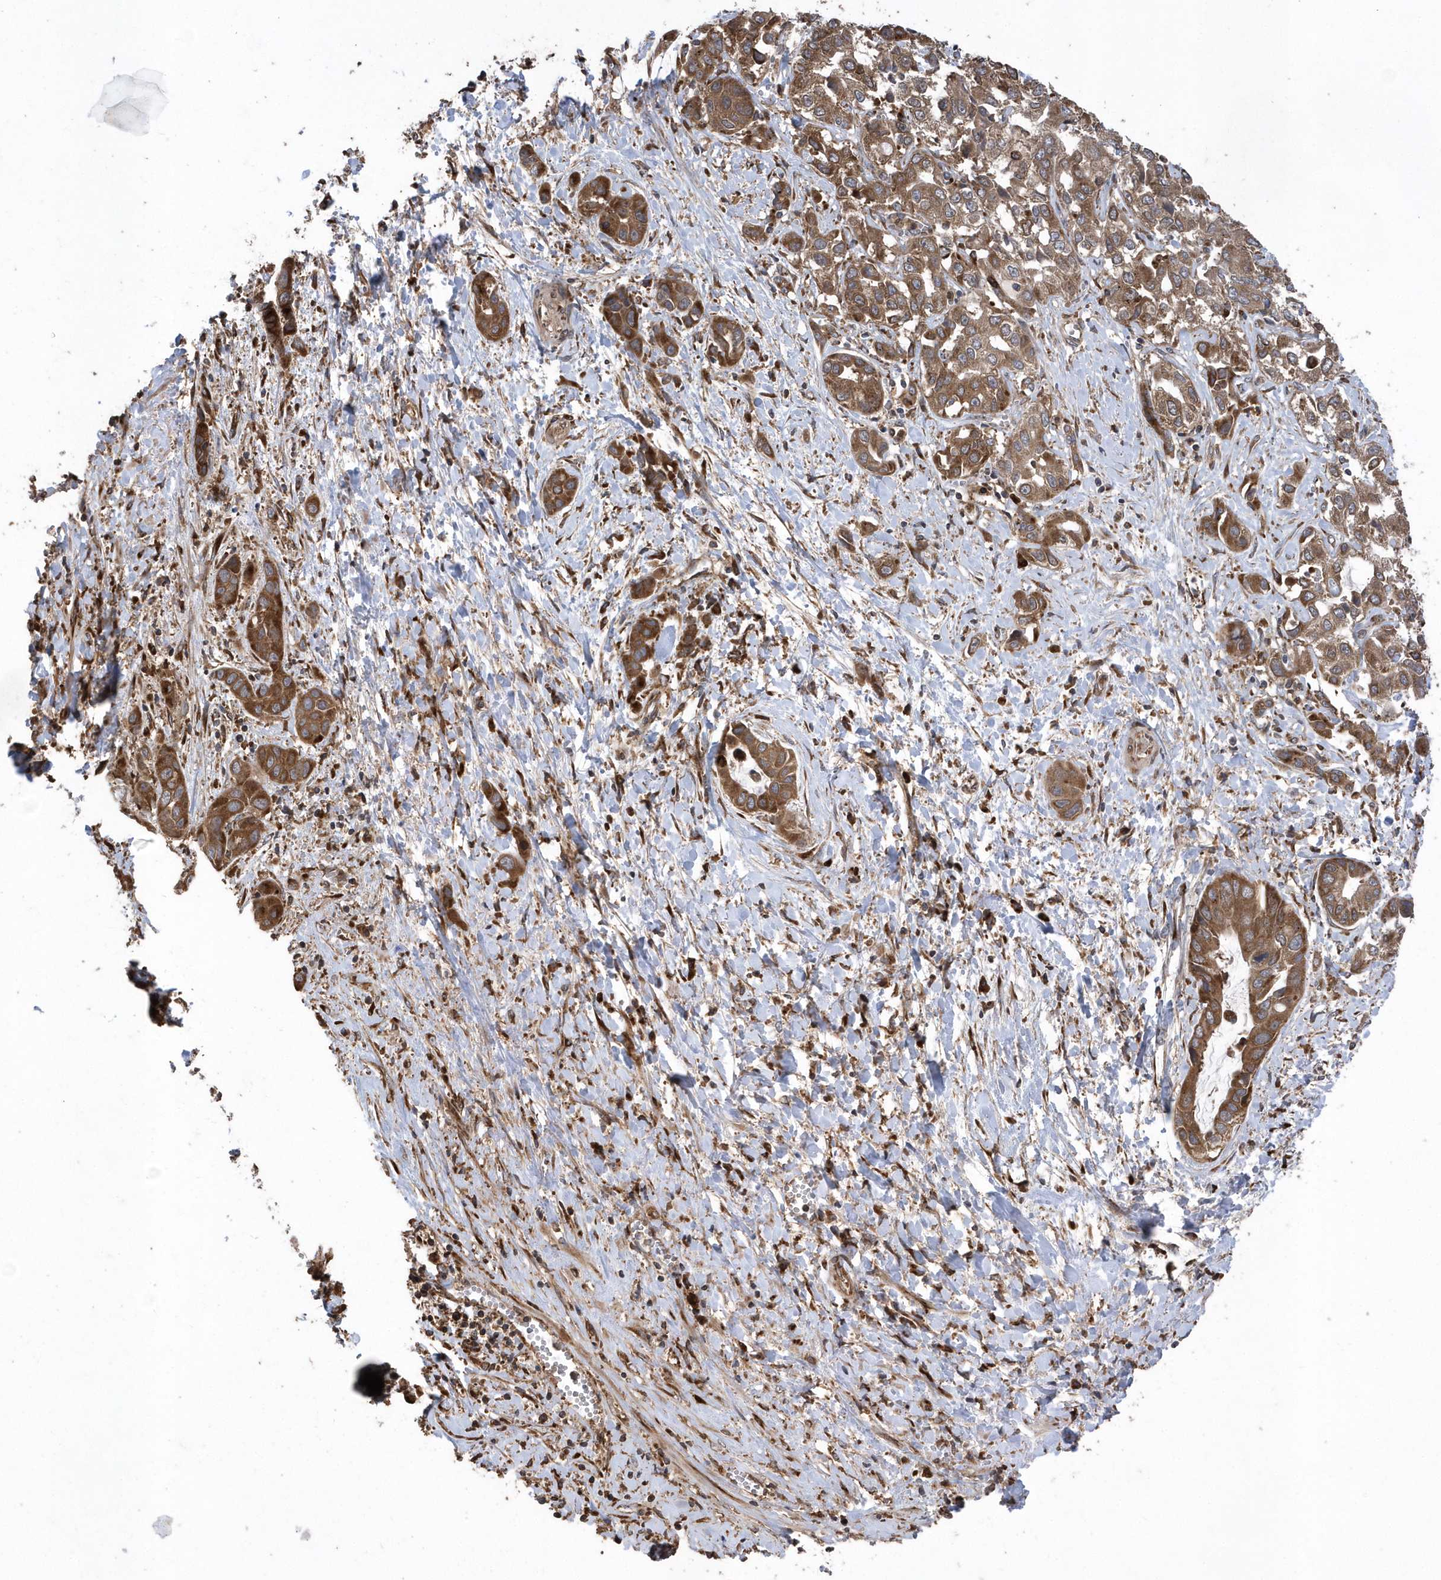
{"staining": {"intensity": "moderate", "quantity": ">75%", "location": "cytoplasmic/membranous"}, "tissue": "liver cancer", "cell_type": "Tumor cells", "image_type": "cancer", "snomed": [{"axis": "morphology", "description": "Cholangiocarcinoma"}, {"axis": "topography", "description": "Liver"}], "caption": "Protein staining reveals moderate cytoplasmic/membranous positivity in about >75% of tumor cells in liver cancer.", "gene": "WASHC5", "patient": {"sex": "female", "age": 52}}